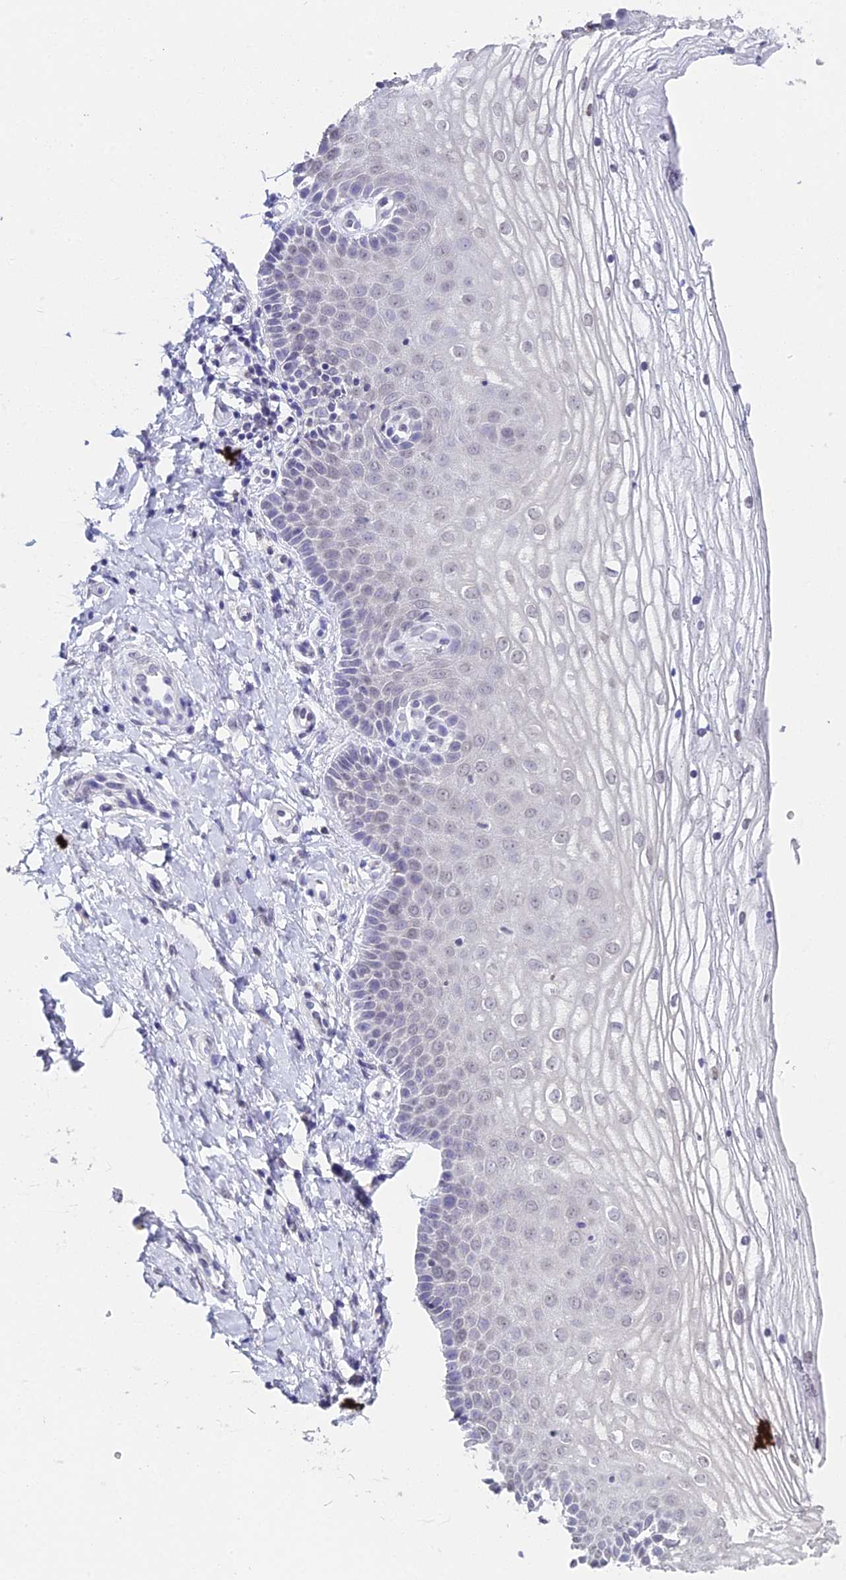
{"staining": {"intensity": "negative", "quantity": "none", "location": "none"}, "tissue": "vagina", "cell_type": "Squamous epithelial cells", "image_type": "normal", "snomed": [{"axis": "morphology", "description": "Normal tissue, NOS"}, {"axis": "topography", "description": "Vagina"}], "caption": "High power microscopy photomicrograph of an immunohistochemistry (IHC) histopathology image of normal vagina, revealing no significant positivity in squamous epithelial cells.", "gene": "PRR22", "patient": {"sex": "female", "age": 68}}